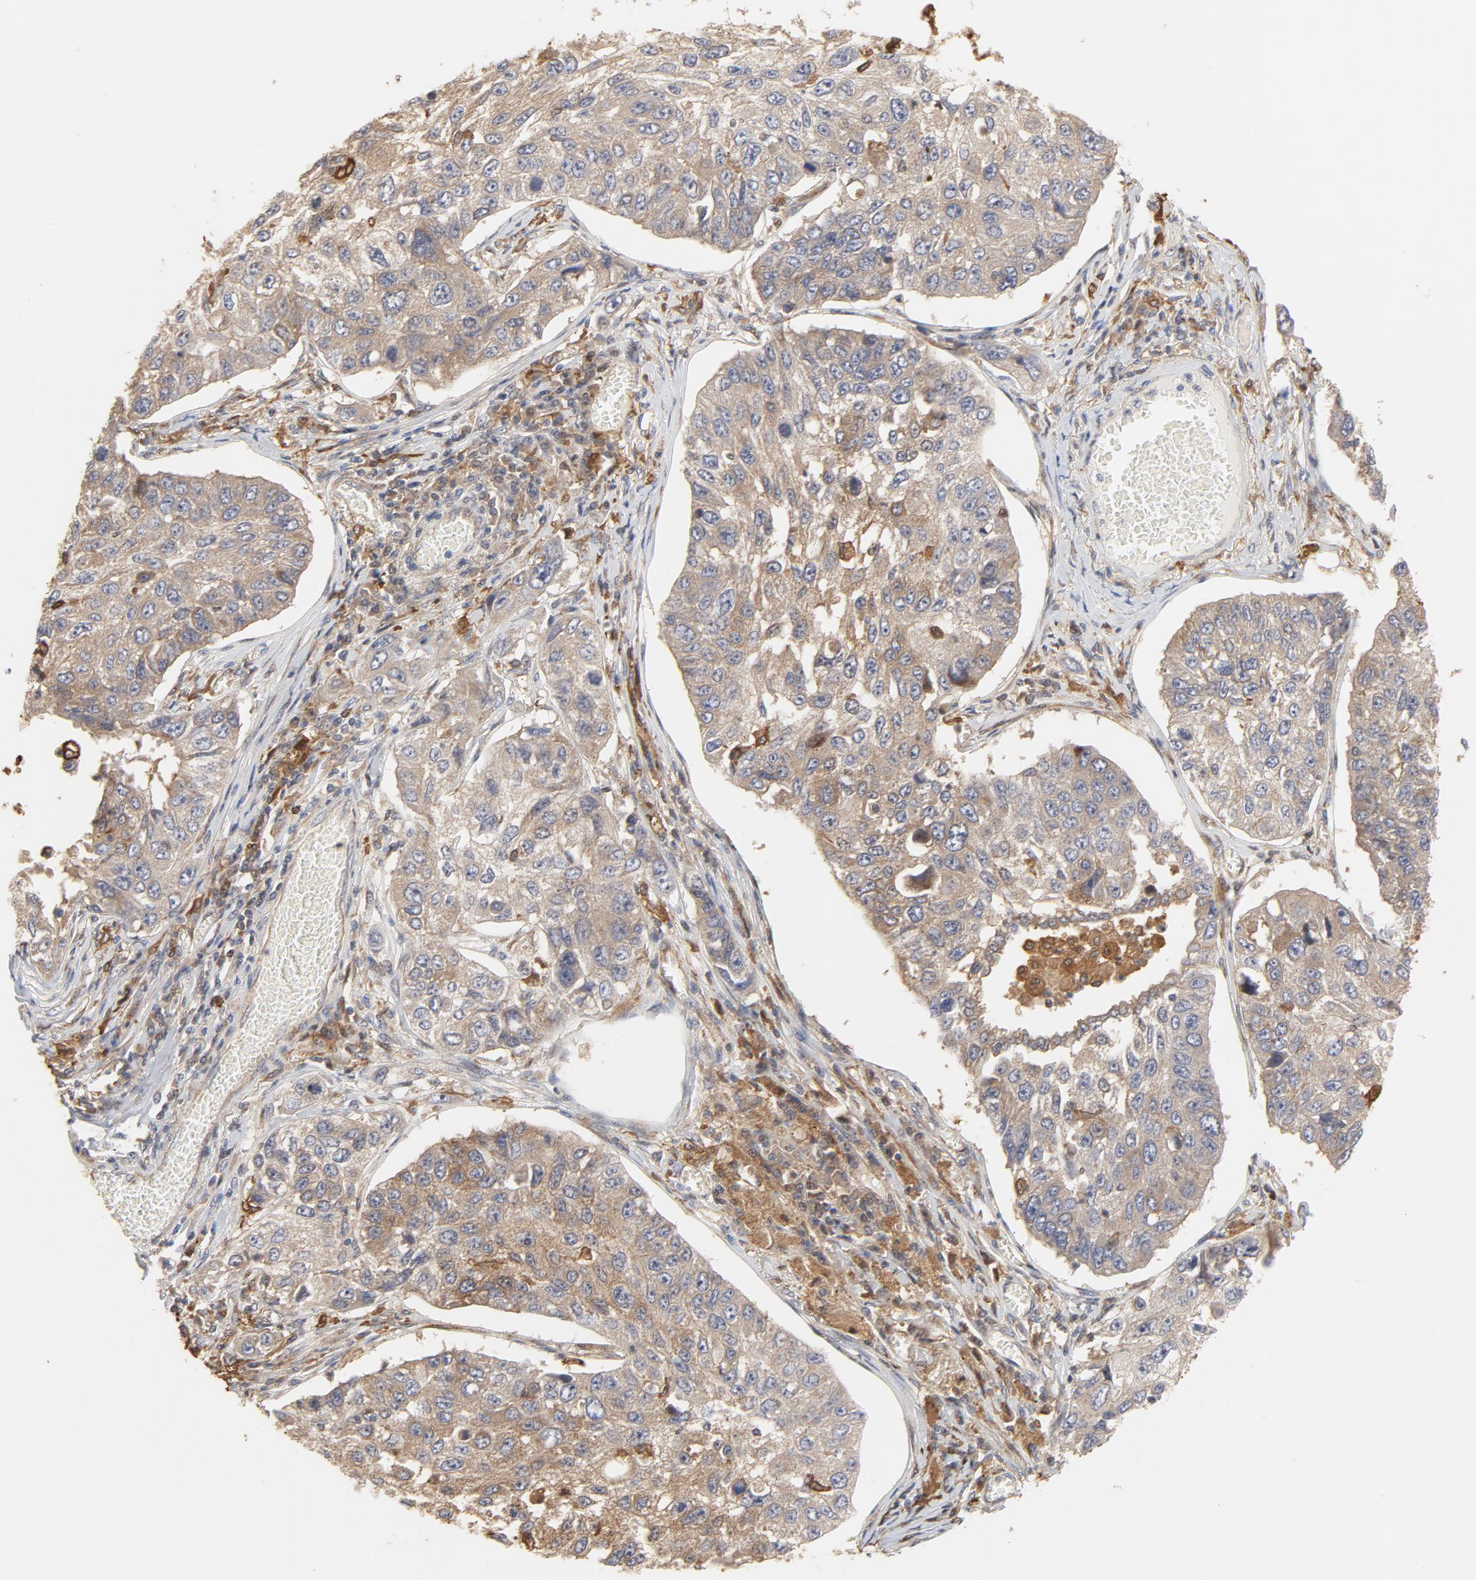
{"staining": {"intensity": "moderate", "quantity": ">75%", "location": "cytoplasmic/membranous"}, "tissue": "lung cancer", "cell_type": "Tumor cells", "image_type": "cancer", "snomed": [{"axis": "morphology", "description": "Squamous cell carcinoma, NOS"}, {"axis": "topography", "description": "Lung"}], "caption": "IHC photomicrograph of human squamous cell carcinoma (lung) stained for a protein (brown), which shows medium levels of moderate cytoplasmic/membranous positivity in about >75% of tumor cells.", "gene": "RAPGEF4", "patient": {"sex": "male", "age": 71}}